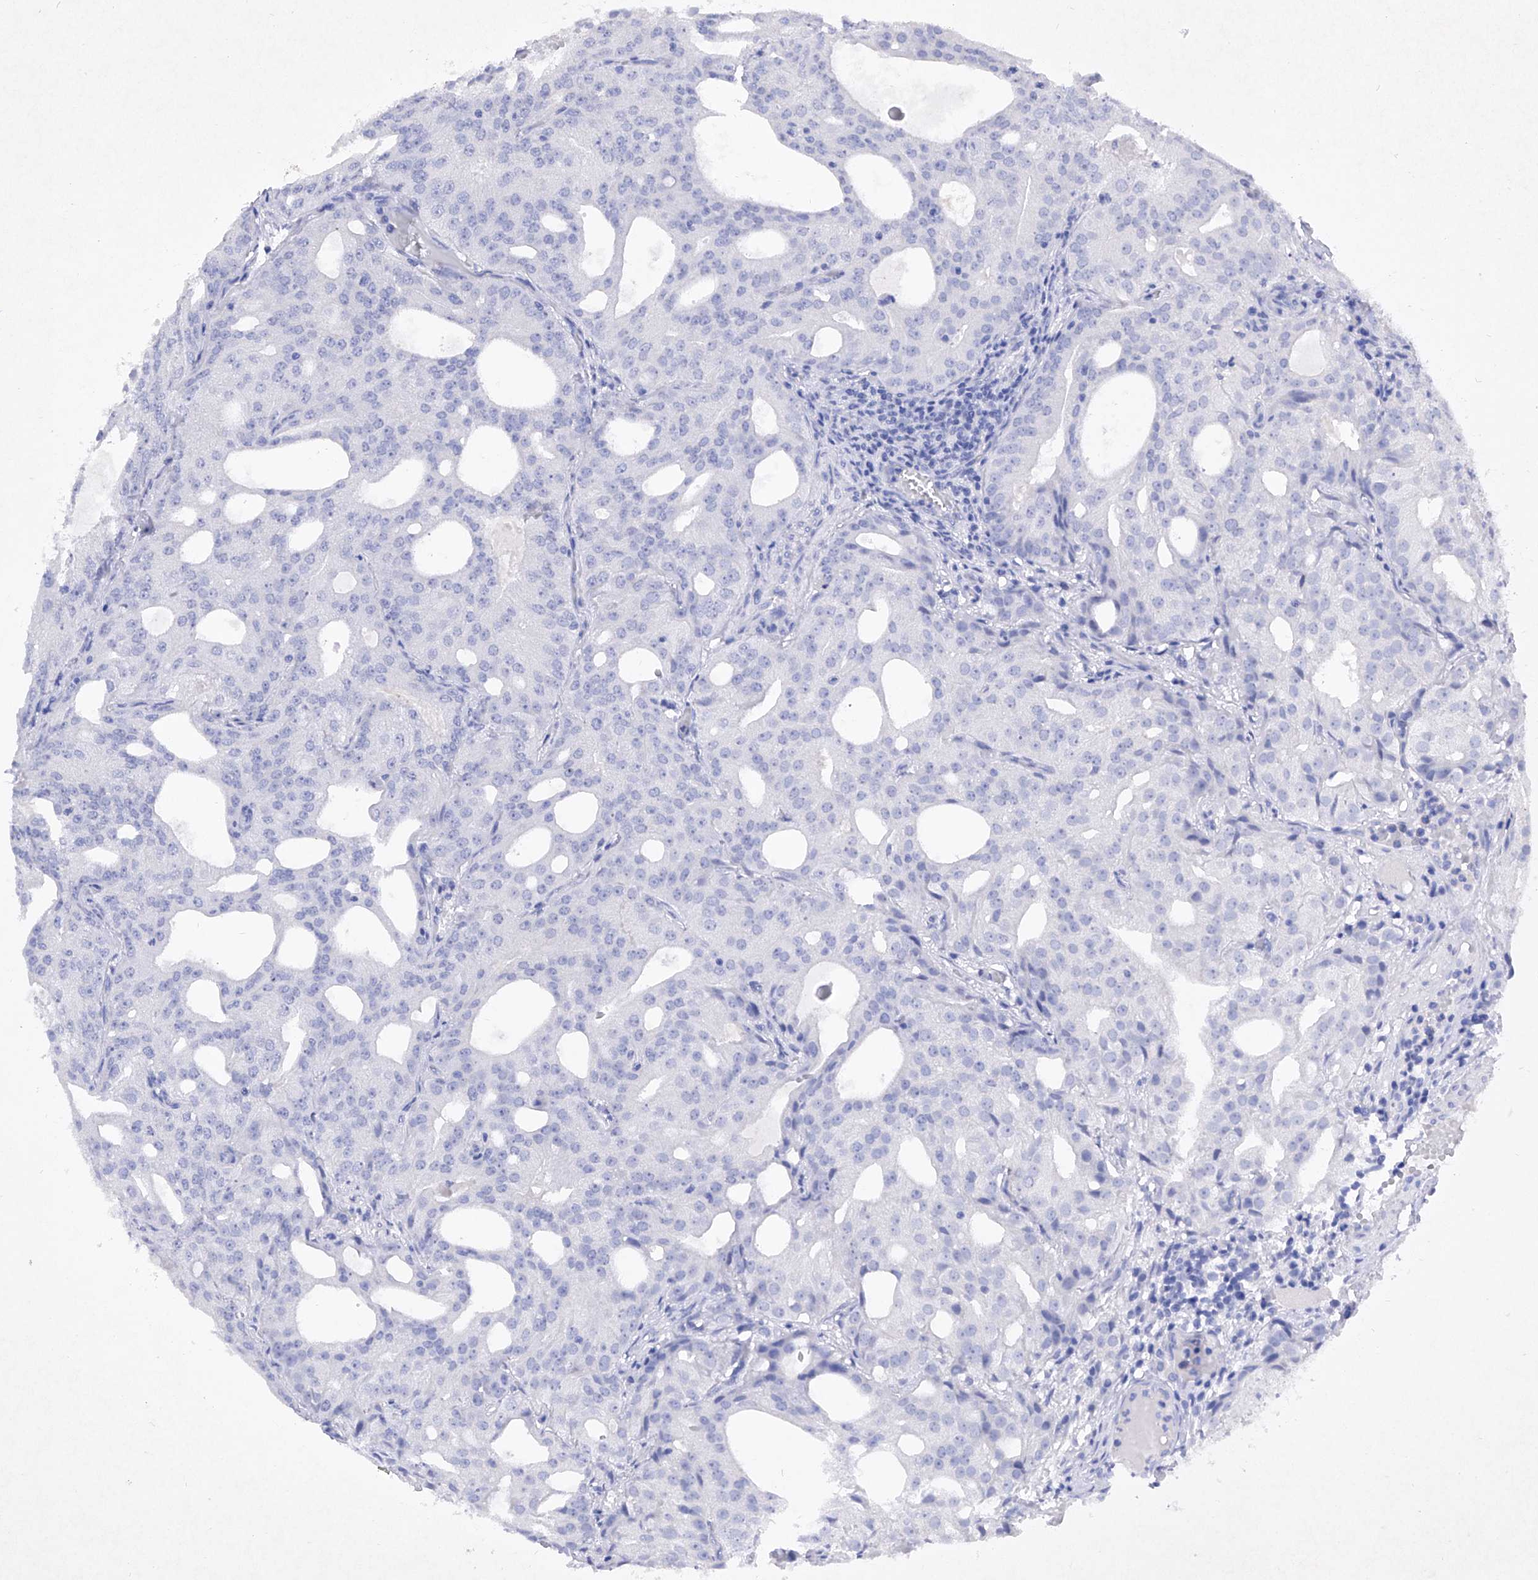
{"staining": {"intensity": "negative", "quantity": "none", "location": "none"}, "tissue": "prostate cancer", "cell_type": "Tumor cells", "image_type": "cancer", "snomed": [{"axis": "morphology", "description": "Adenocarcinoma, Medium grade"}, {"axis": "topography", "description": "Prostate"}], "caption": "DAB immunohistochemical staining of prostate adenocarcinoma (medium-grade) displays no significant expression in tumor cells.", "gene": "BARX2", "patient": {"sex": "male", "age": 88}}